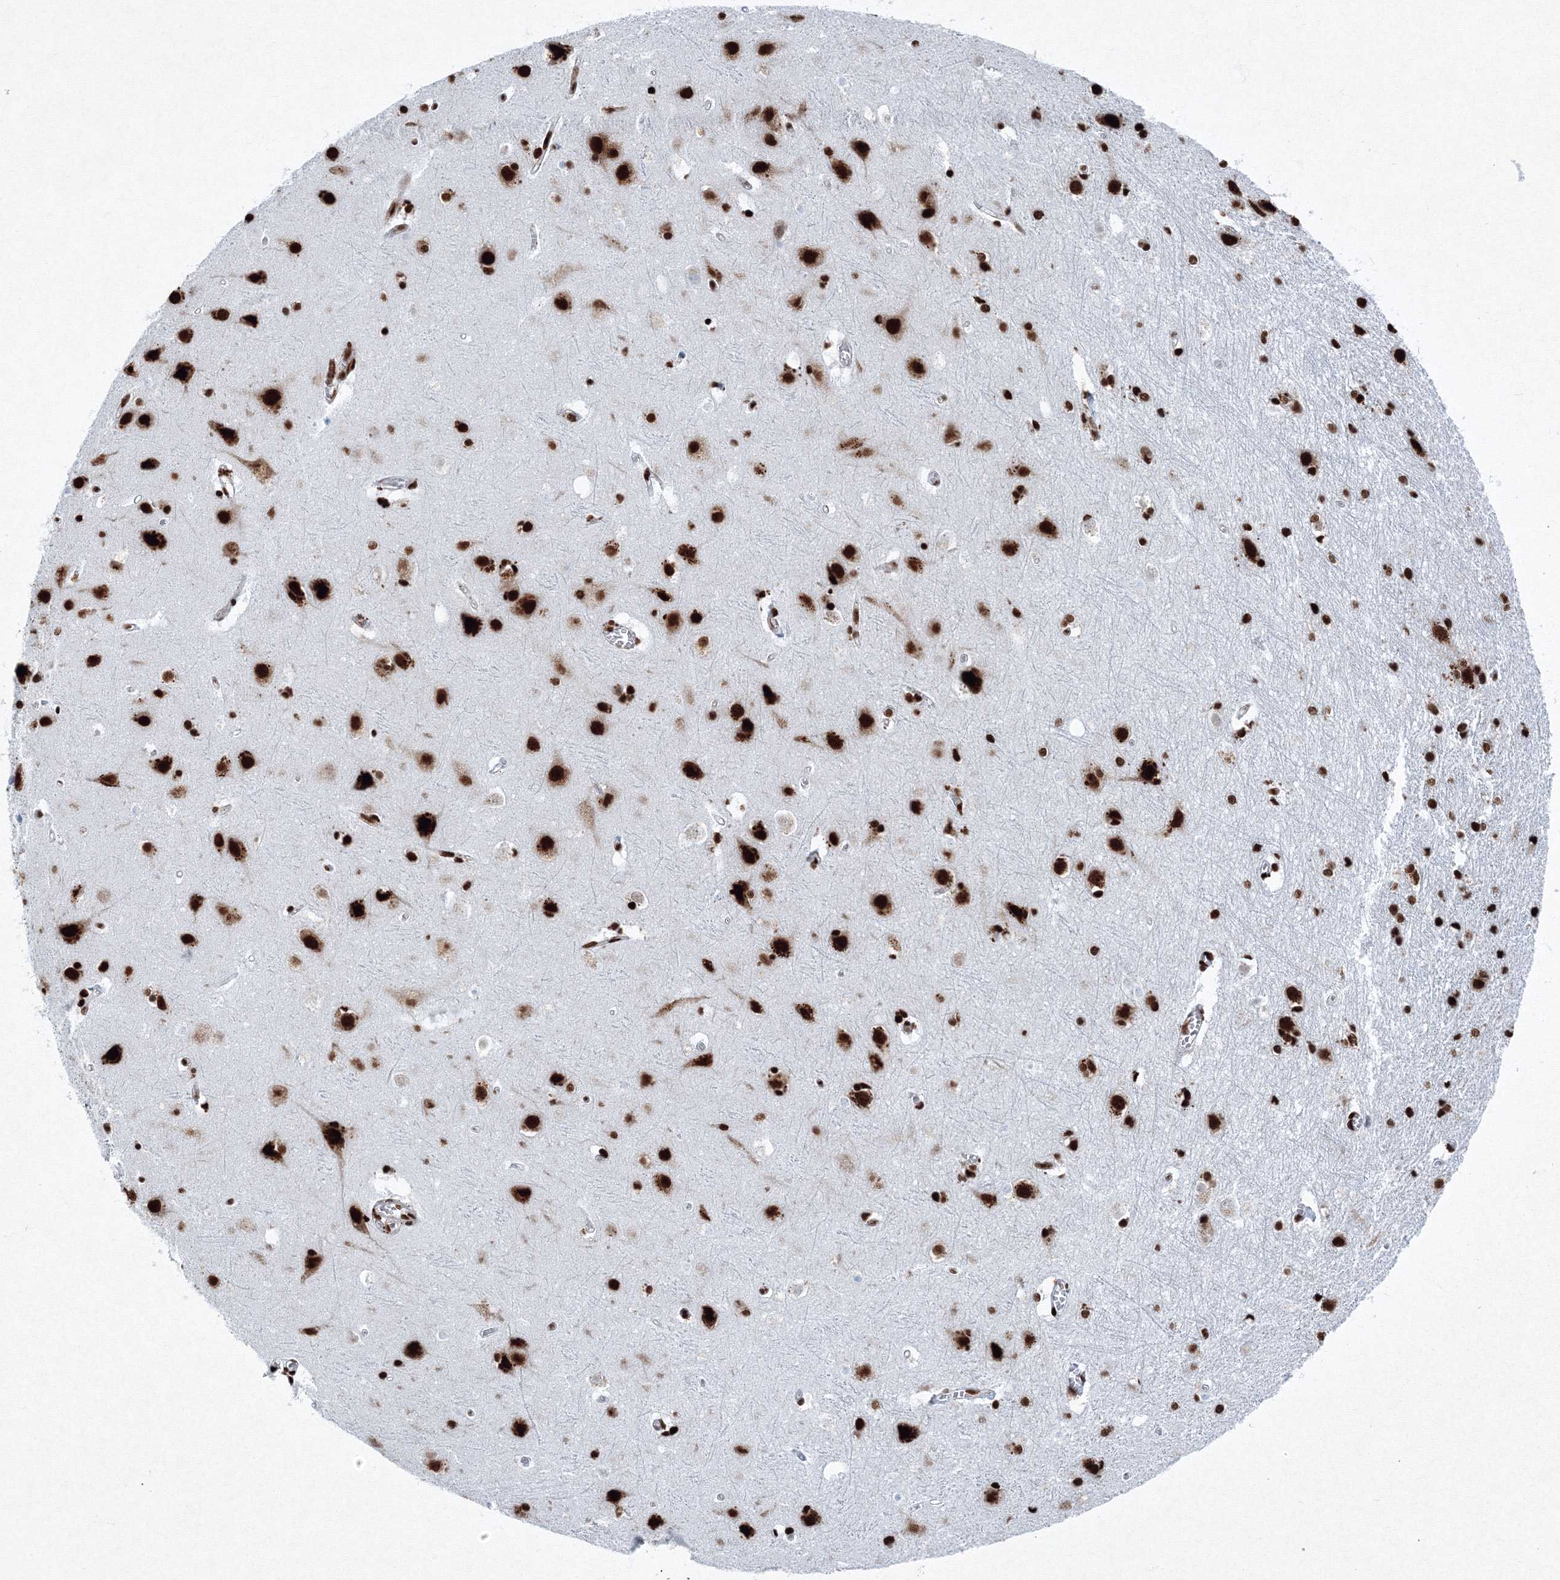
{"staining": {"intensity": "strong", "quantity": ">75%", "location": "nuclear"}, "tissue": "cerebral cortex", "cell_type": "Endothelial cells", "image_type": "normal", "snomed": [{"axis": "morphology", "description": "Normal tissue, NOS"}, {"axis": "topography", "description": "Cerebral cortex"}], "caption": "DAB immunohistochemical staining of unremarkable human cerebral cortex exhibits strong nuclear protein expression in approximately >75% of endothelial cells.", "gene": "SNRPC", "patient": {"sex": "male", "age": 54}}